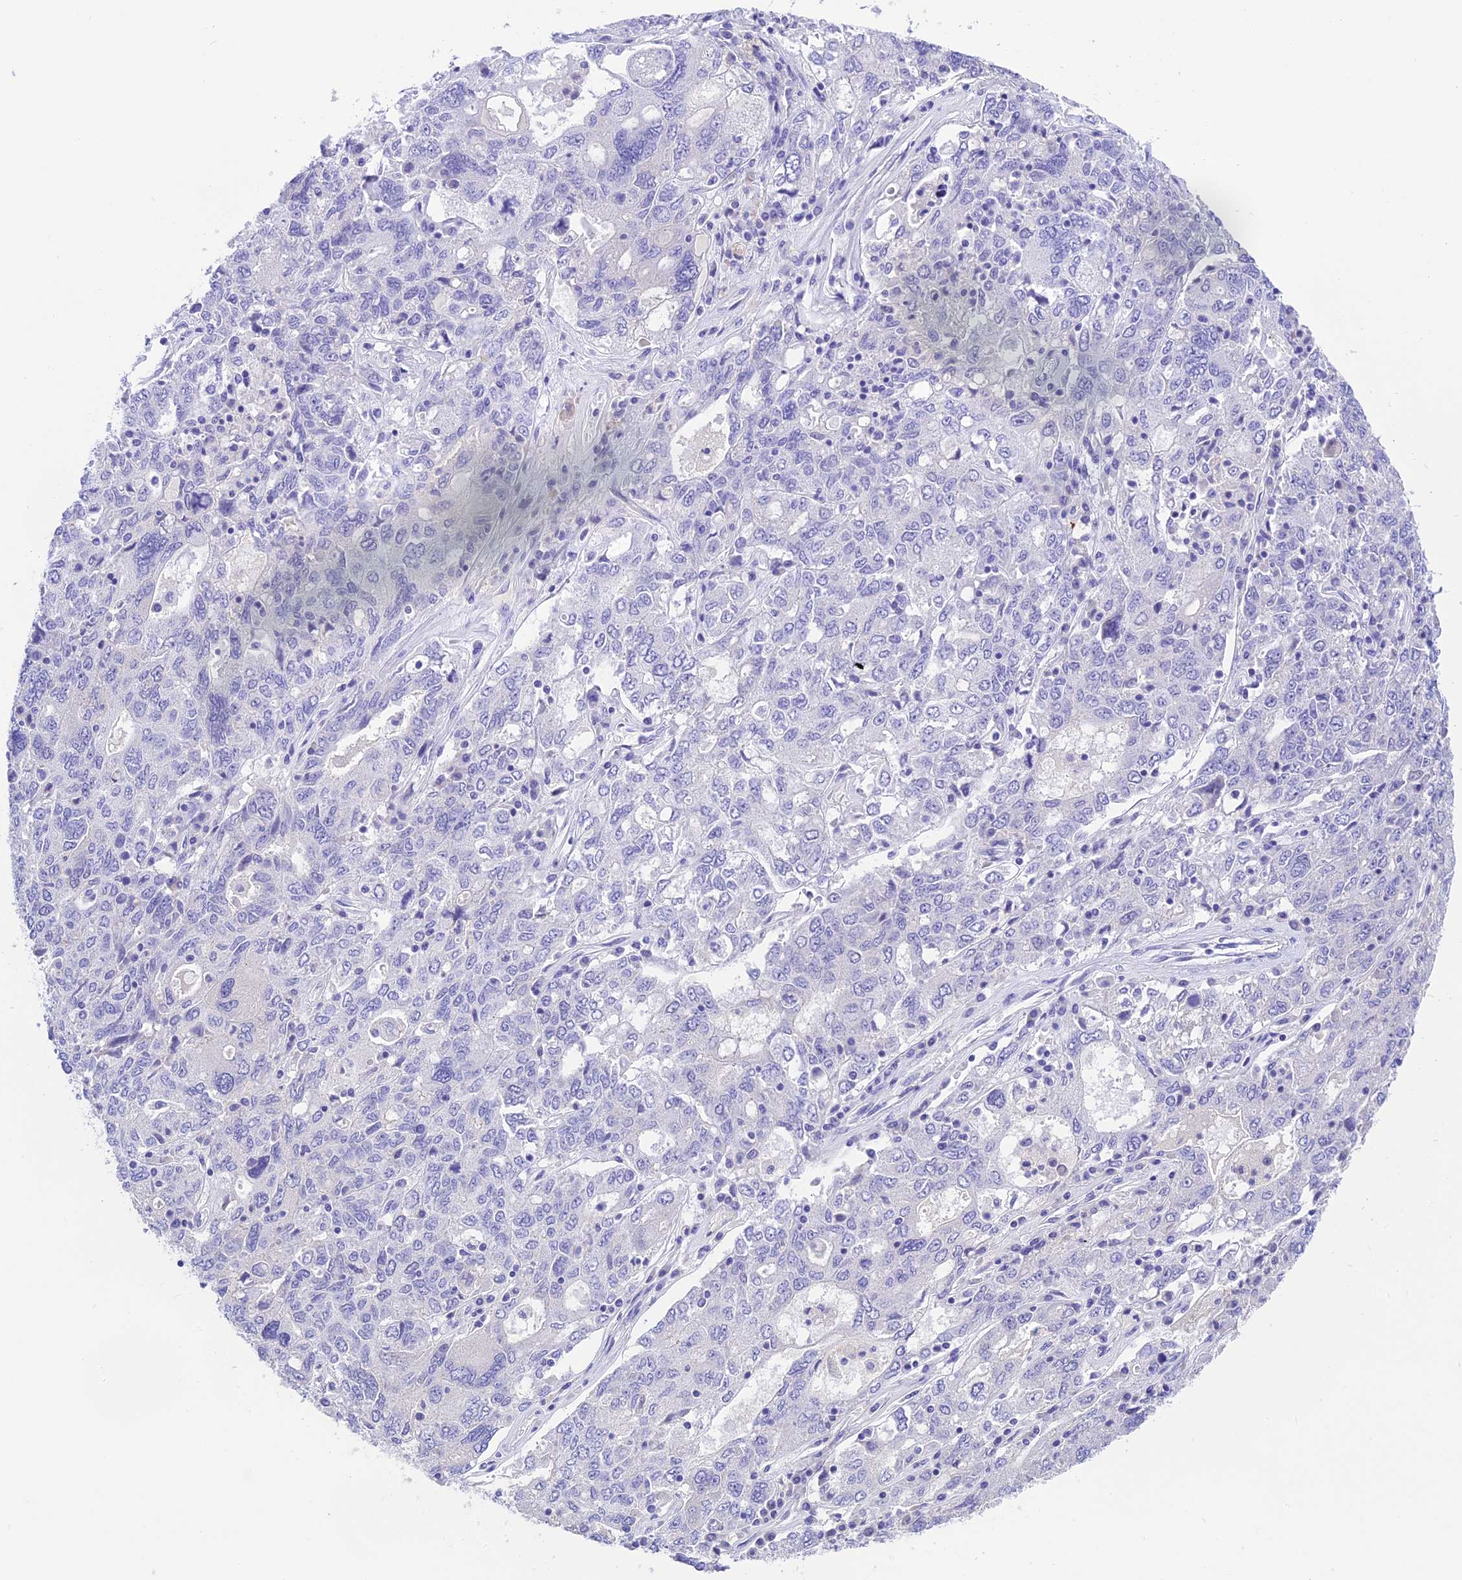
{"staining": {"intensity": "negative", "quantity": "none", "location": "none"}, "tissue": "ovarian cancer", "cell_type": "Tumor cells", "image_type": "cancer", "snomed": [{"axis": "morphology", "description": "Carcinoma, endometroid"}, {"axis": "topography", "description": "Ovary"}], "caption": "An image of human endometroid carcinoma (ovarian) is negative for staining in tumor cells.", "gene": "KDELR3", "patient": {"sex": "female", "age": 62}}